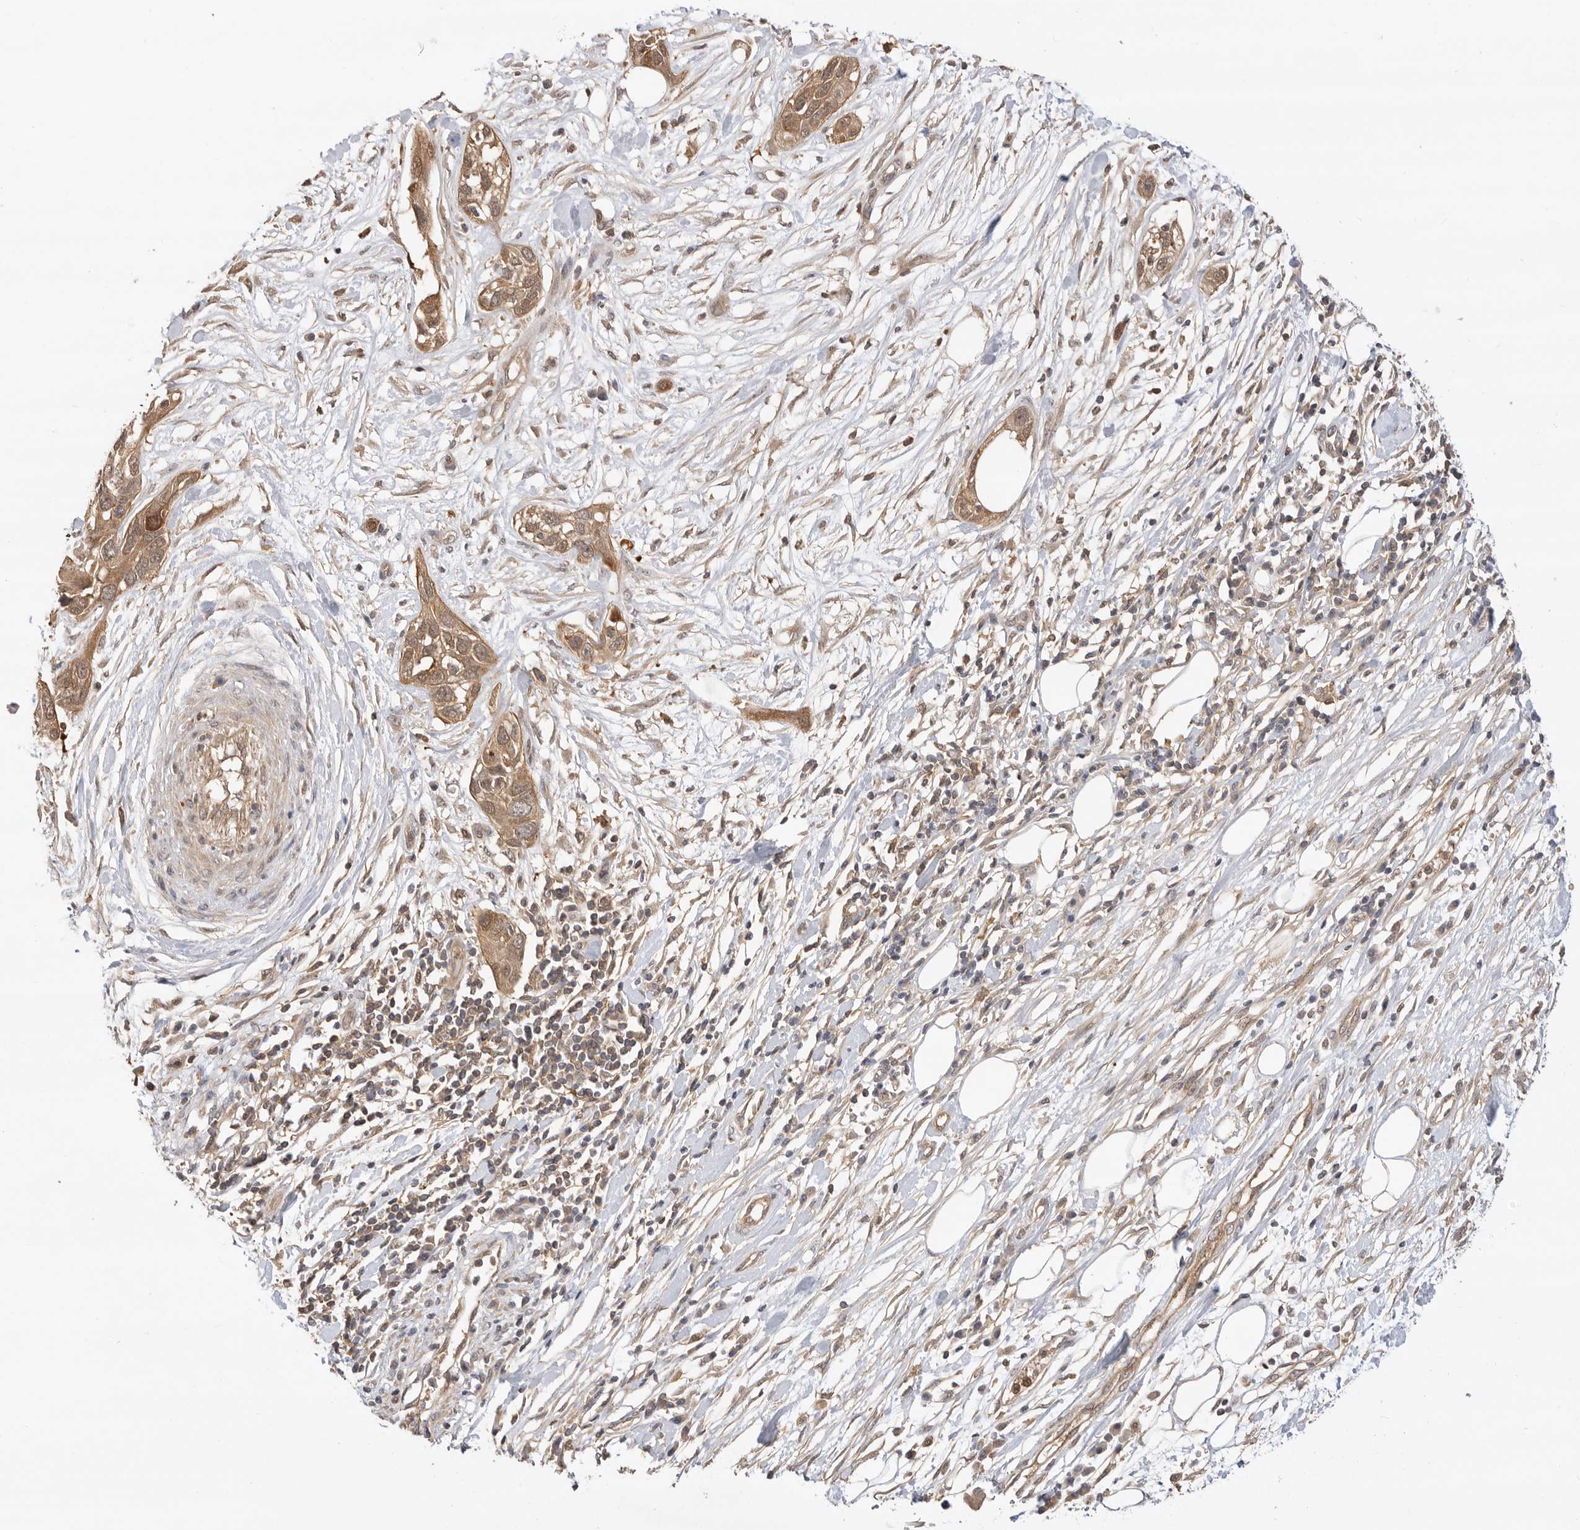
{"staining": {"intensity": "moderate", "quantity": ">75%", "location": "cytoplasmic/membranous,nuclear"}, "tissue": "pancreatic cancer", "cell_type": "Tumor cells", "image_type": "cancer", "snomed": [{"axis": "morphology", "description": "Adenocarcinoma, NOS"}, {"axis": "topography", "description": "Pancreas"}], "caption": "Protein expression analysis of human pancreatic cancer (adenocarcinoma) reveals moderate cytoplasmic/membranous and nuclear positivity in about >75% of tumor cells. The protein is stained brown, and the nuclei are stained in blue (DAB IHC with brightfield microscopy, high magnification).", "gene": "CLDN12", "patient": {"sex": "female", "age": 60}}